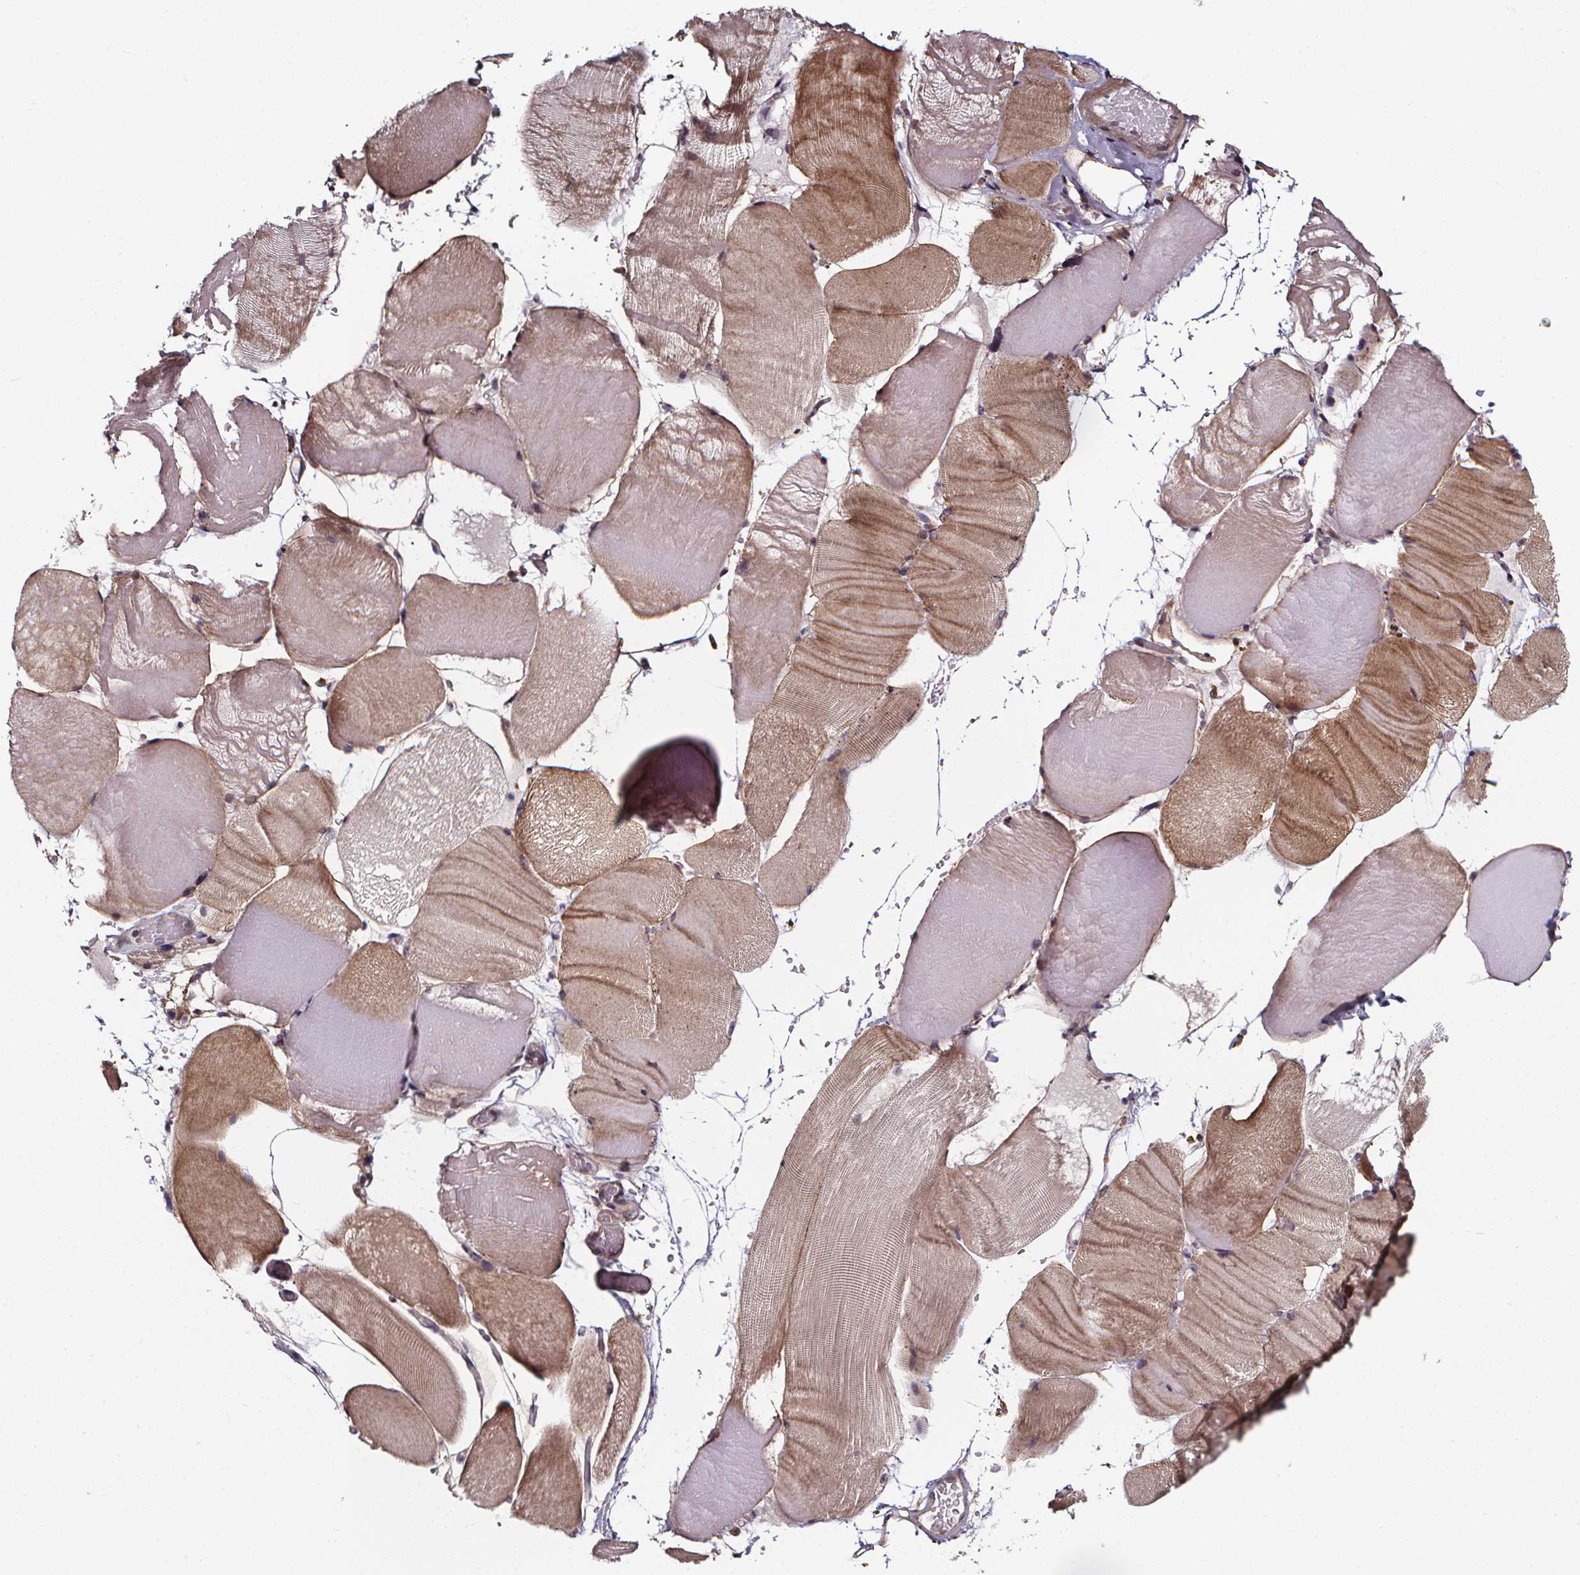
{"staining": {"intensity": "weak", "quantity": "25%-75%", "location": "cytoplasmic/membranous"}, "tissue": "skeletal muscle", "cell_type": "Myocytes", "image_type": "normal", "snomed": [{"axis": "morphology", "description": "Normal tissue, NOS"}, {"axis": "topography", "description": "Skeletal muscle"}], "caption": "Weak cytoplasmic/membranous protein positivity is seen in about 25%-75% of myocytes in skeletal muscle. Nuclei are stained in blue.", "gene": "DDIT3", "patient": {"sex": "female", "age": 37}}